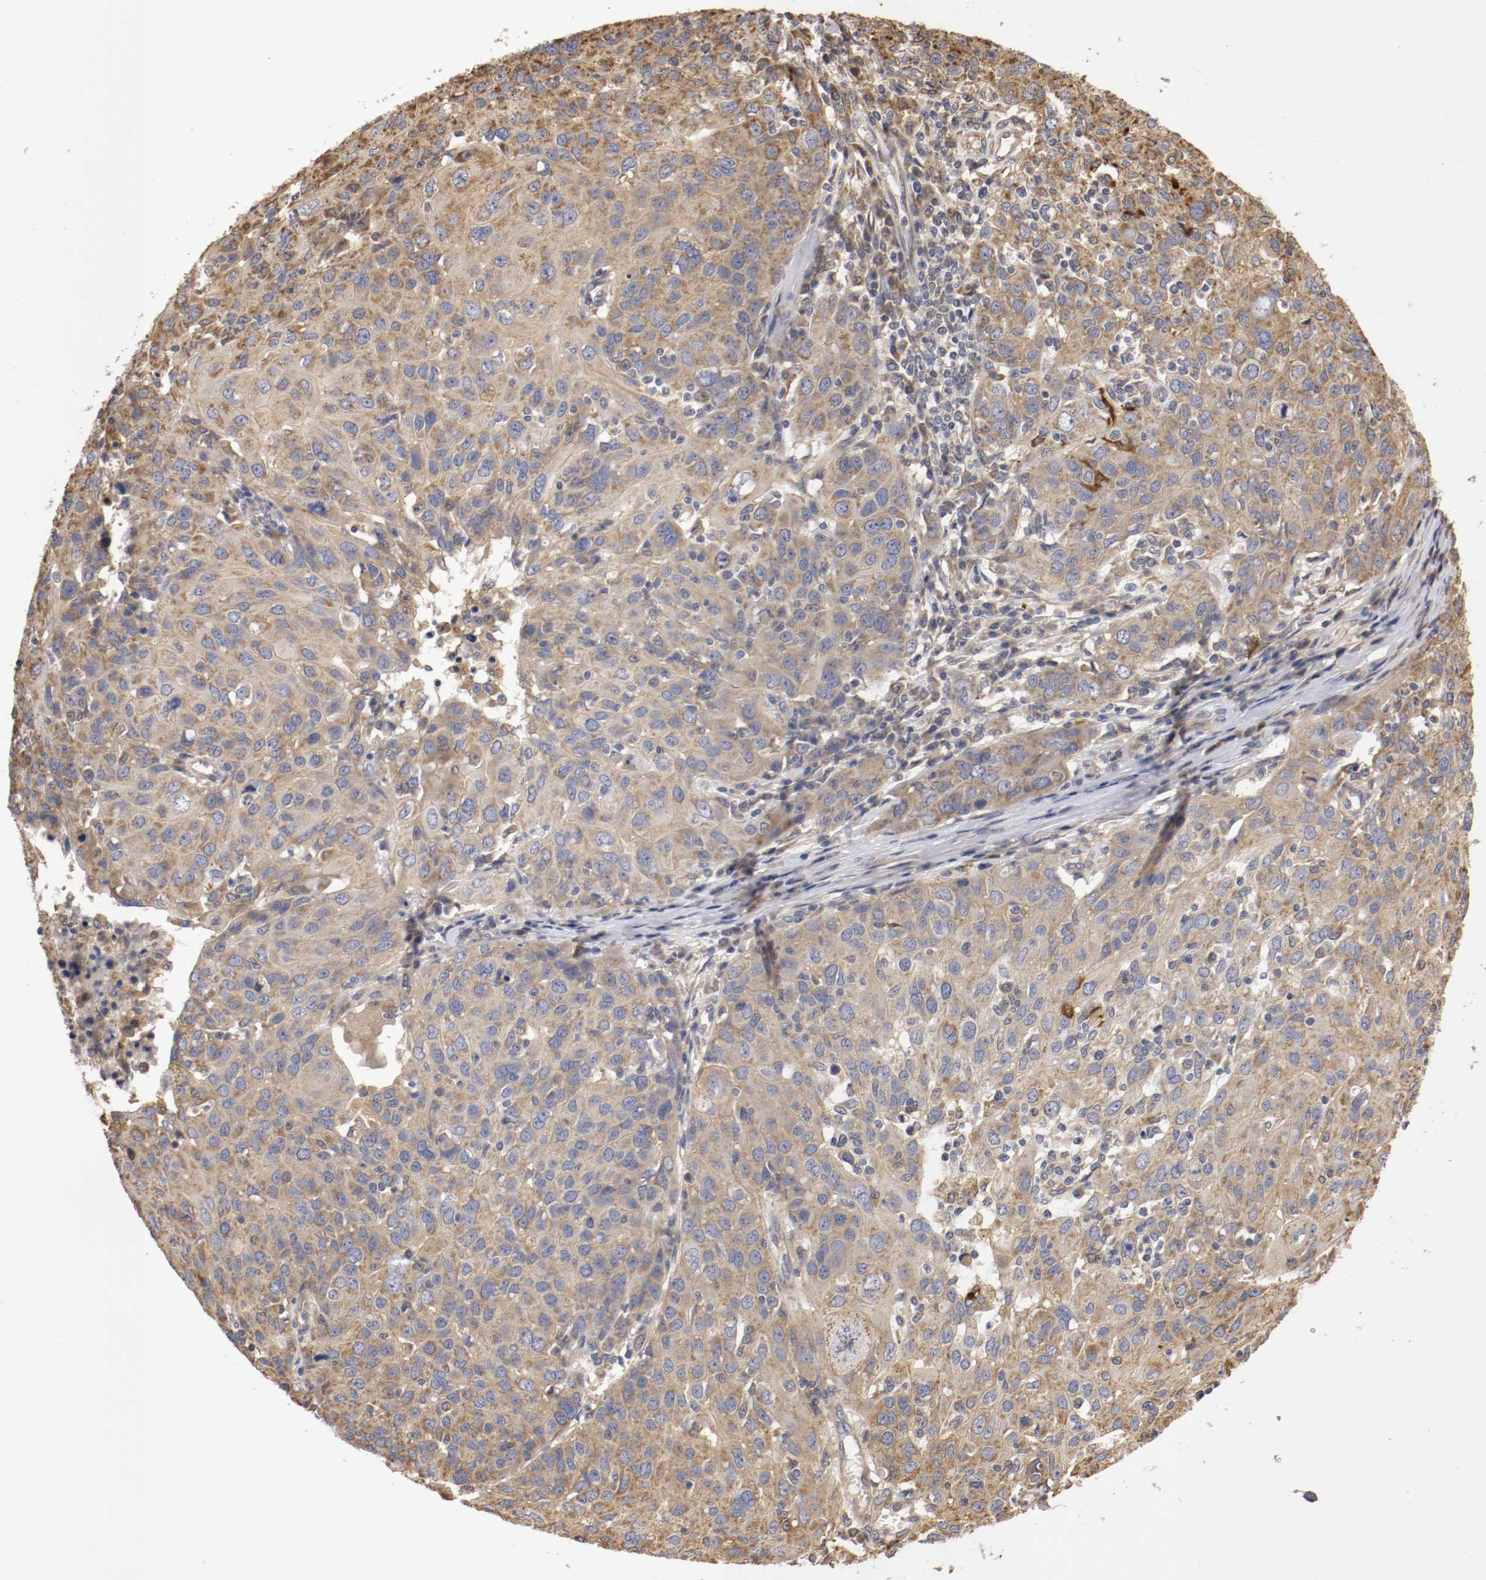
{"staining": {"intensity": "moderate", "quantity": ">75%", "location": "cytoplasmic/membranous"}, "tissue": "ovarian cancer", "cell_type": "Tumor cells", "image_type": "cancer", "snomed": [{"axis": "morphology", "description": "Carcinoma, endometroid"}, {"axis": "topography", "description": "Ovary"}], "caption": "Tumor cells reveal medium levels of moderate cytoplasmic/membranous expression in approximately >75% of cells in human ovarian cancer (endometroid carcinoma).", "gene": "VEZT", "patient": {"sex": "female", "age": 50}}